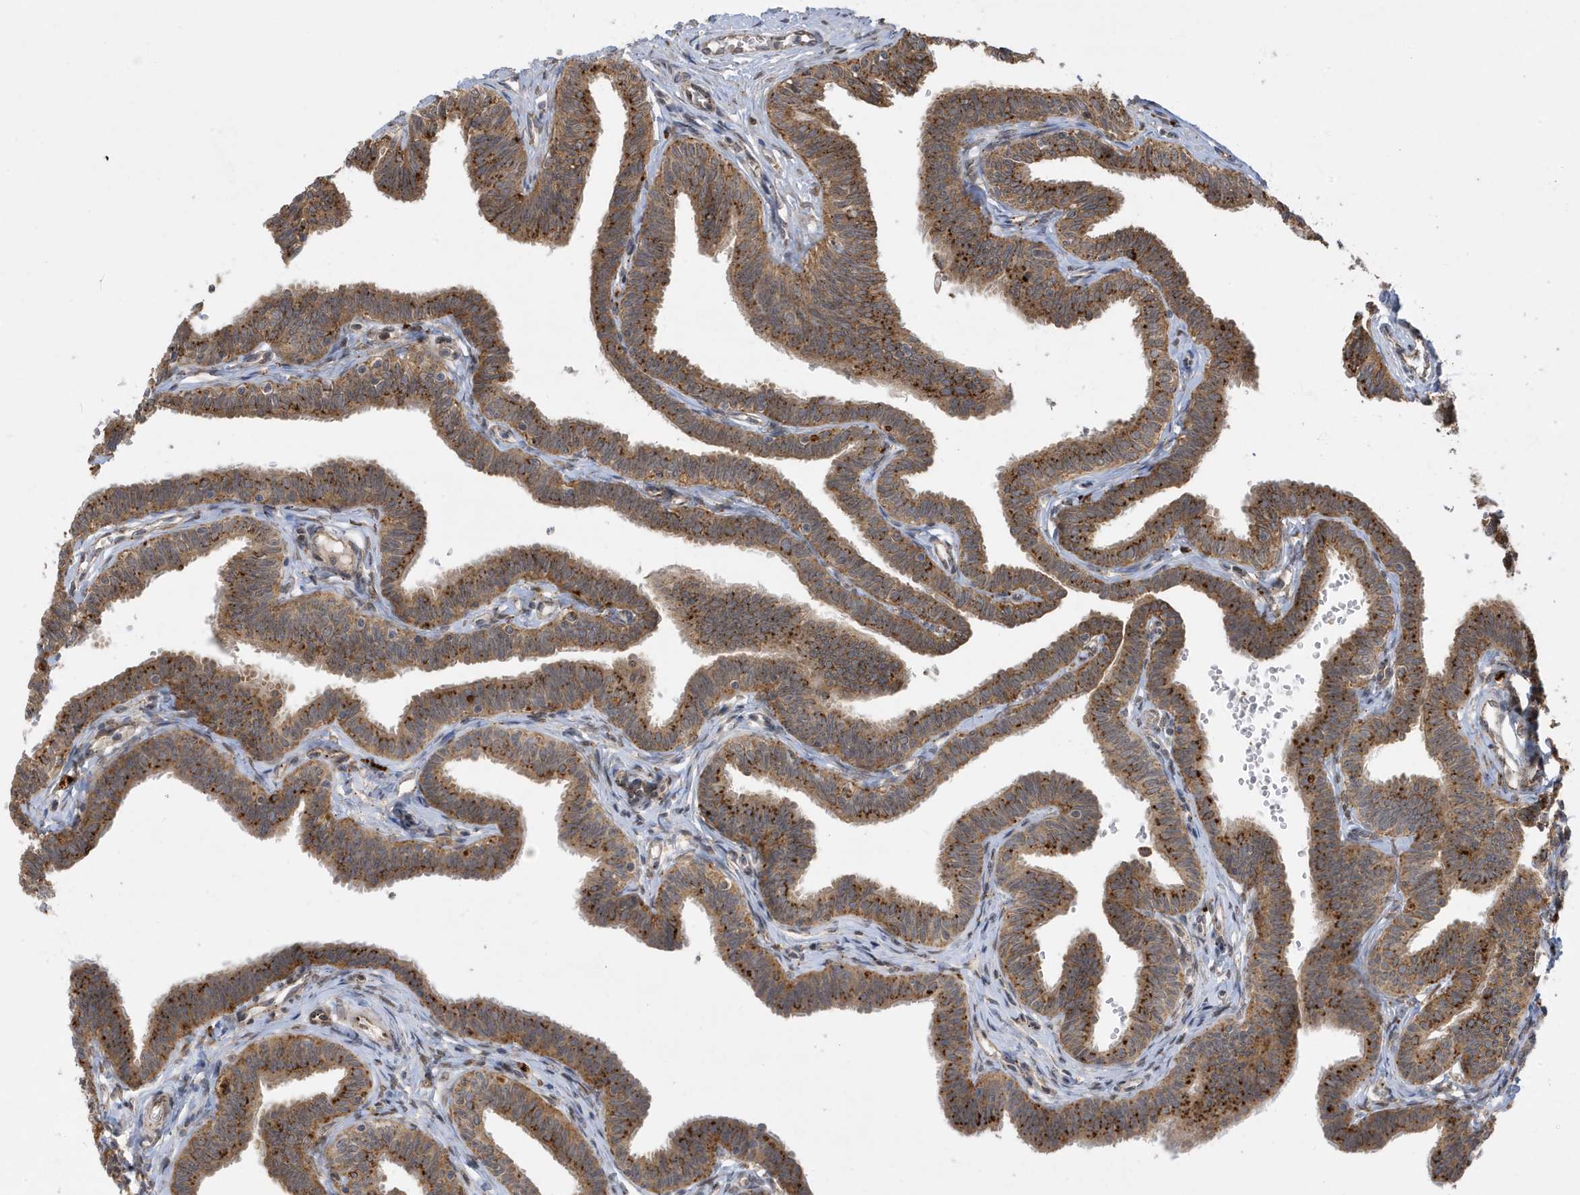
{"staining": {"intensity": "moderate", "quantity": ">75%", "location": "cytoplasmic/membranous"}, "tissue": "fallopian tube", "cell_type": "Glandular cells", "image_type": "normal", "snomed": [{"axis": "morphology", "description": "Normal tissue, NOS"}, {"axis": "topography", "description": "Fallopian tube"}, {"axis": "topography", "description": "Ovary"}], "caption": "Immunohistochemistry image of unremarkable fallopian tube: fallopian tube stained using immunohistochemistry exhibits medium levels of moderate protein expression localized specifically in the cytoplasmic/membranous of glandular cells, appearing as a cytoplasmic/membranous brown color.", "gene": "ZNF507", "patient": {"sex": "female", "age": 23}}